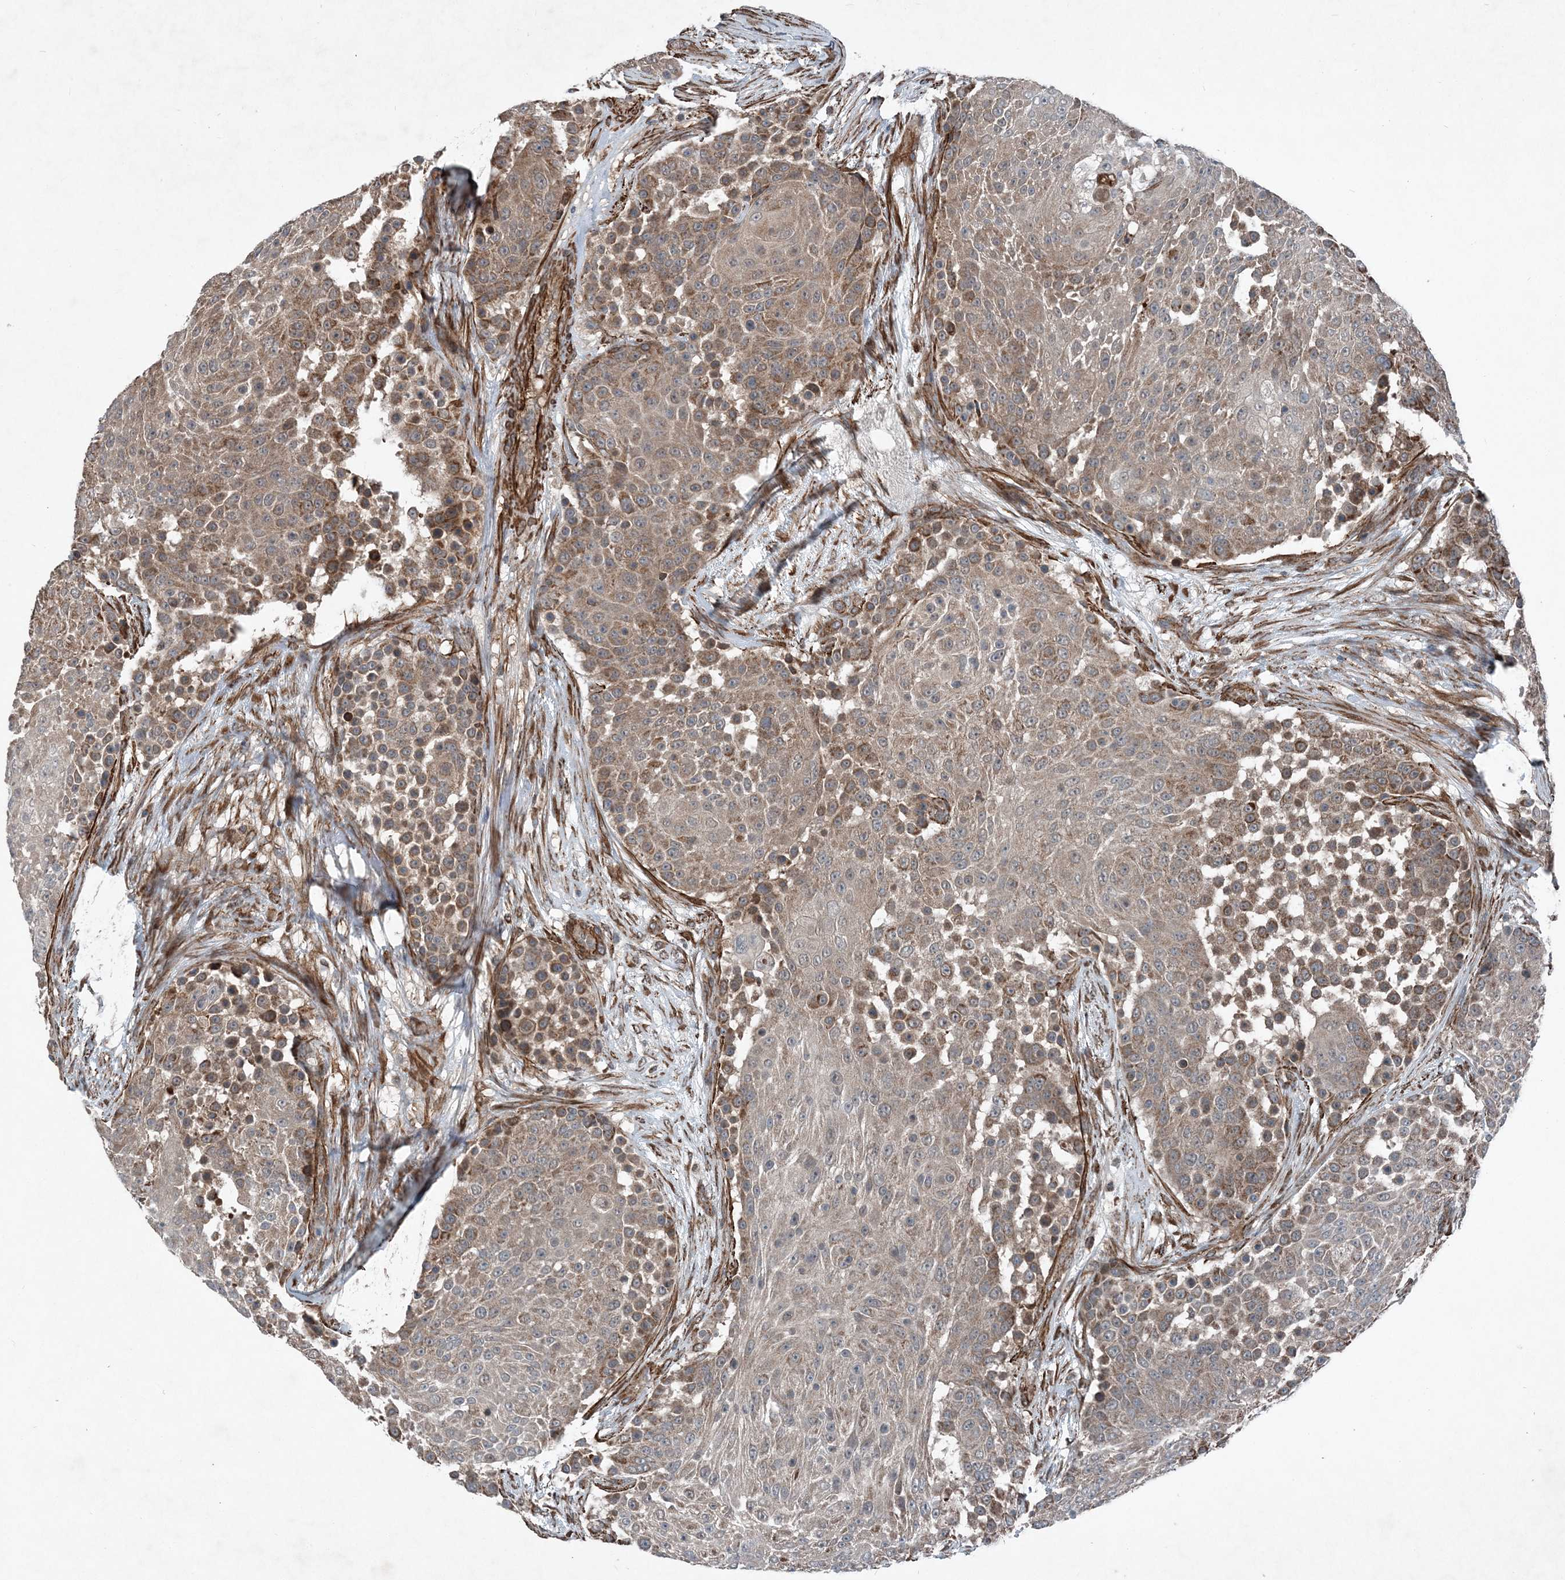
{"staining": {"intensity": "moderate", "quantity": "25%-75%", "location": "cytoplasmic/membranous"}, "tissue": "urothelial cancer", "cell_type": "Tumor cells", "image_type": "cancer", "snomed": [{"axis": "morphology", "description": "Urothelial carcinoma, High grade"}, {"axis": "topography", "description": "Urinary bladder"}], "caption": "Urothelial carcinoma (high-grade) stained for a protein demonstrates moderate cytoplasmic/membranous positivity in tumor cells.", "gene": "NDUFA2", "patient": {"sex": "female", "age": 63}}